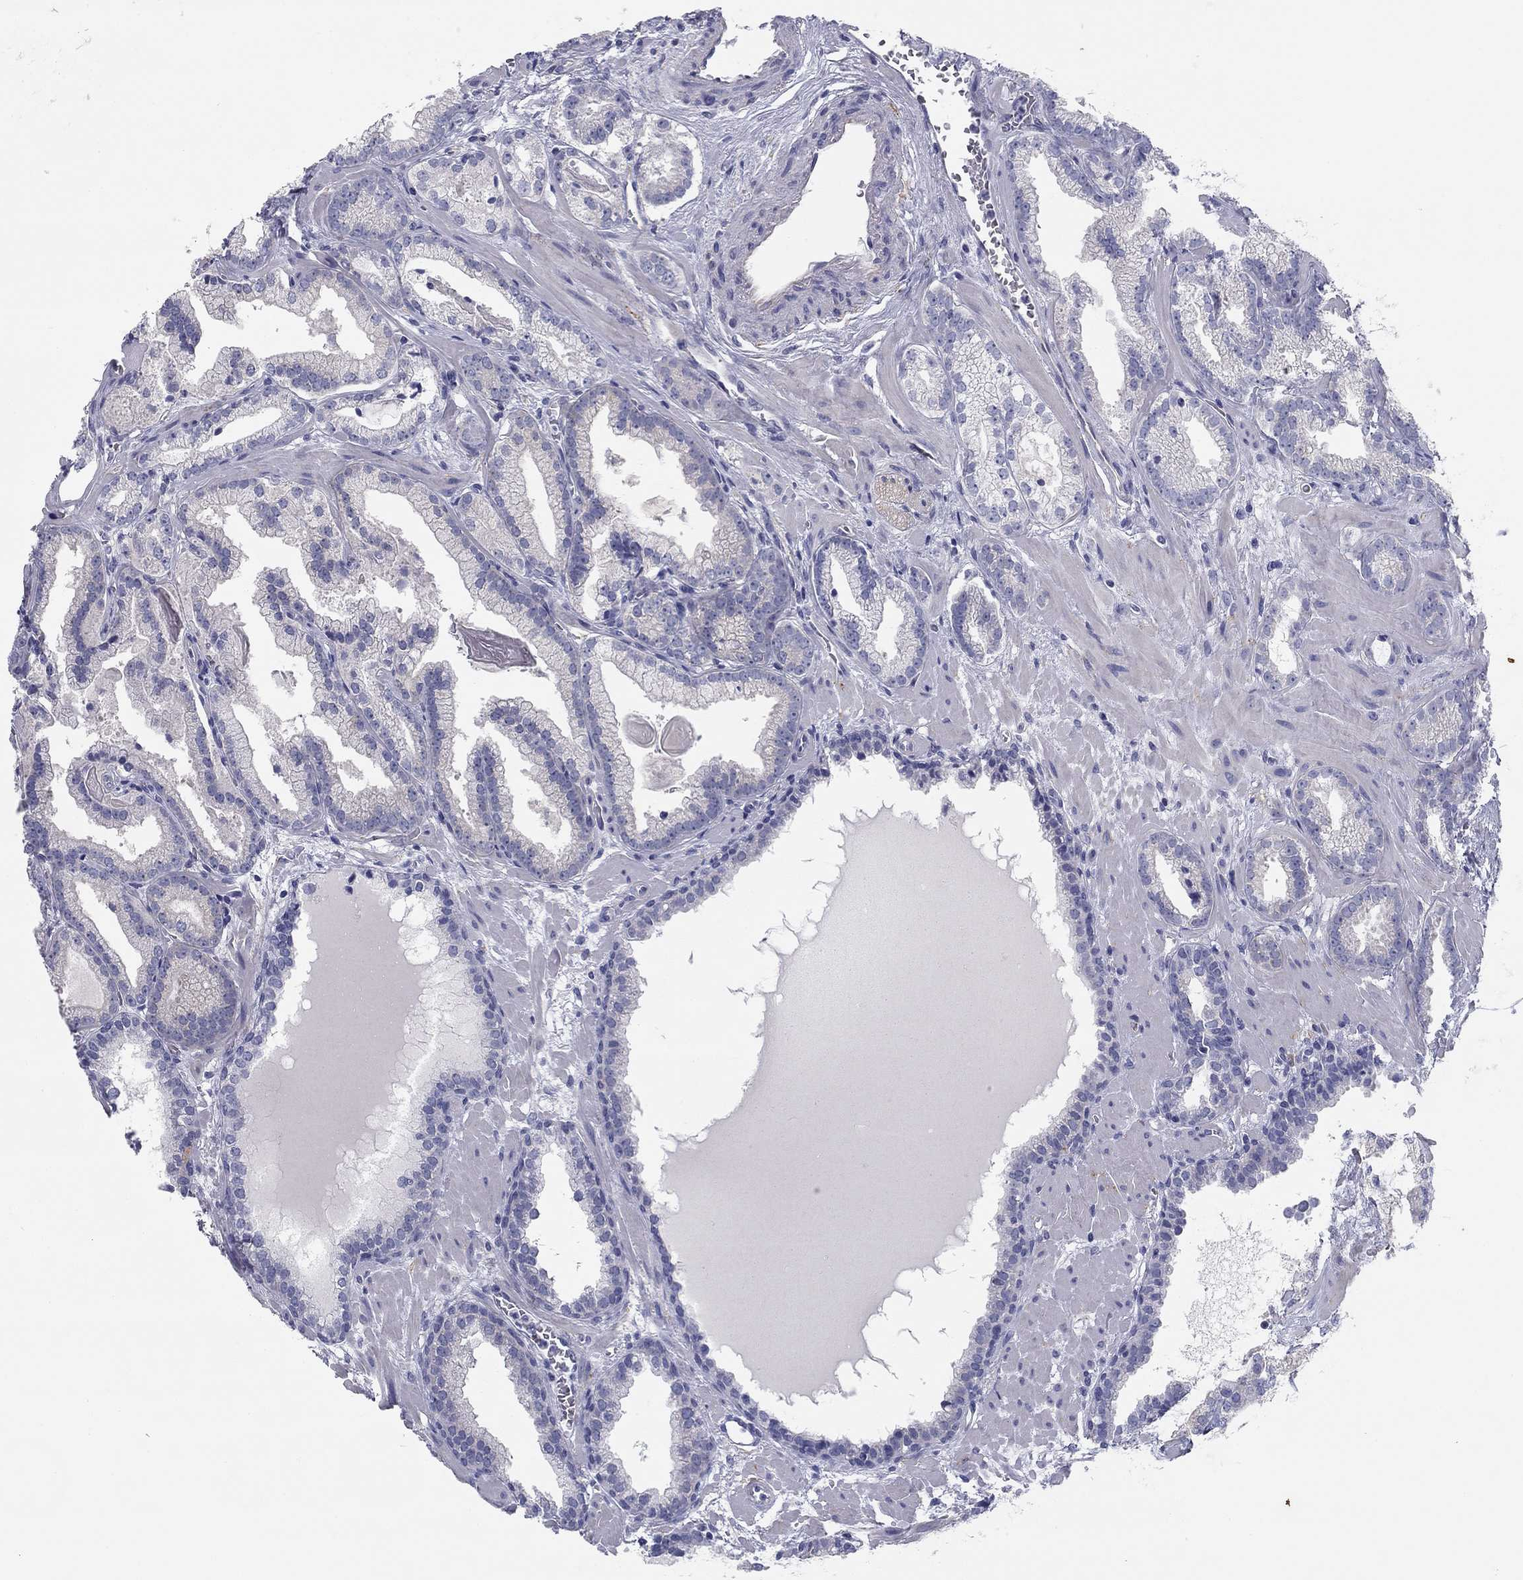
{"staining": {"intensity": "negative", "quantity": "none", "location": "none"}, "tissue": "prostate cancer", "cell_type": "Tumor cells", "image_type": "cancer", "snomed": [{"axis": "morphology", "description": "Adenocarcinoma, Low grade"}, {"axis": "topography", "description": "Prostate"}], "caption": "Tumor cells are negative for brown protein staining in prostate adenocarcinoma (low-grade).", "gene": "SEPTIN3", "patient": {"sex": "male", "age": 68}}